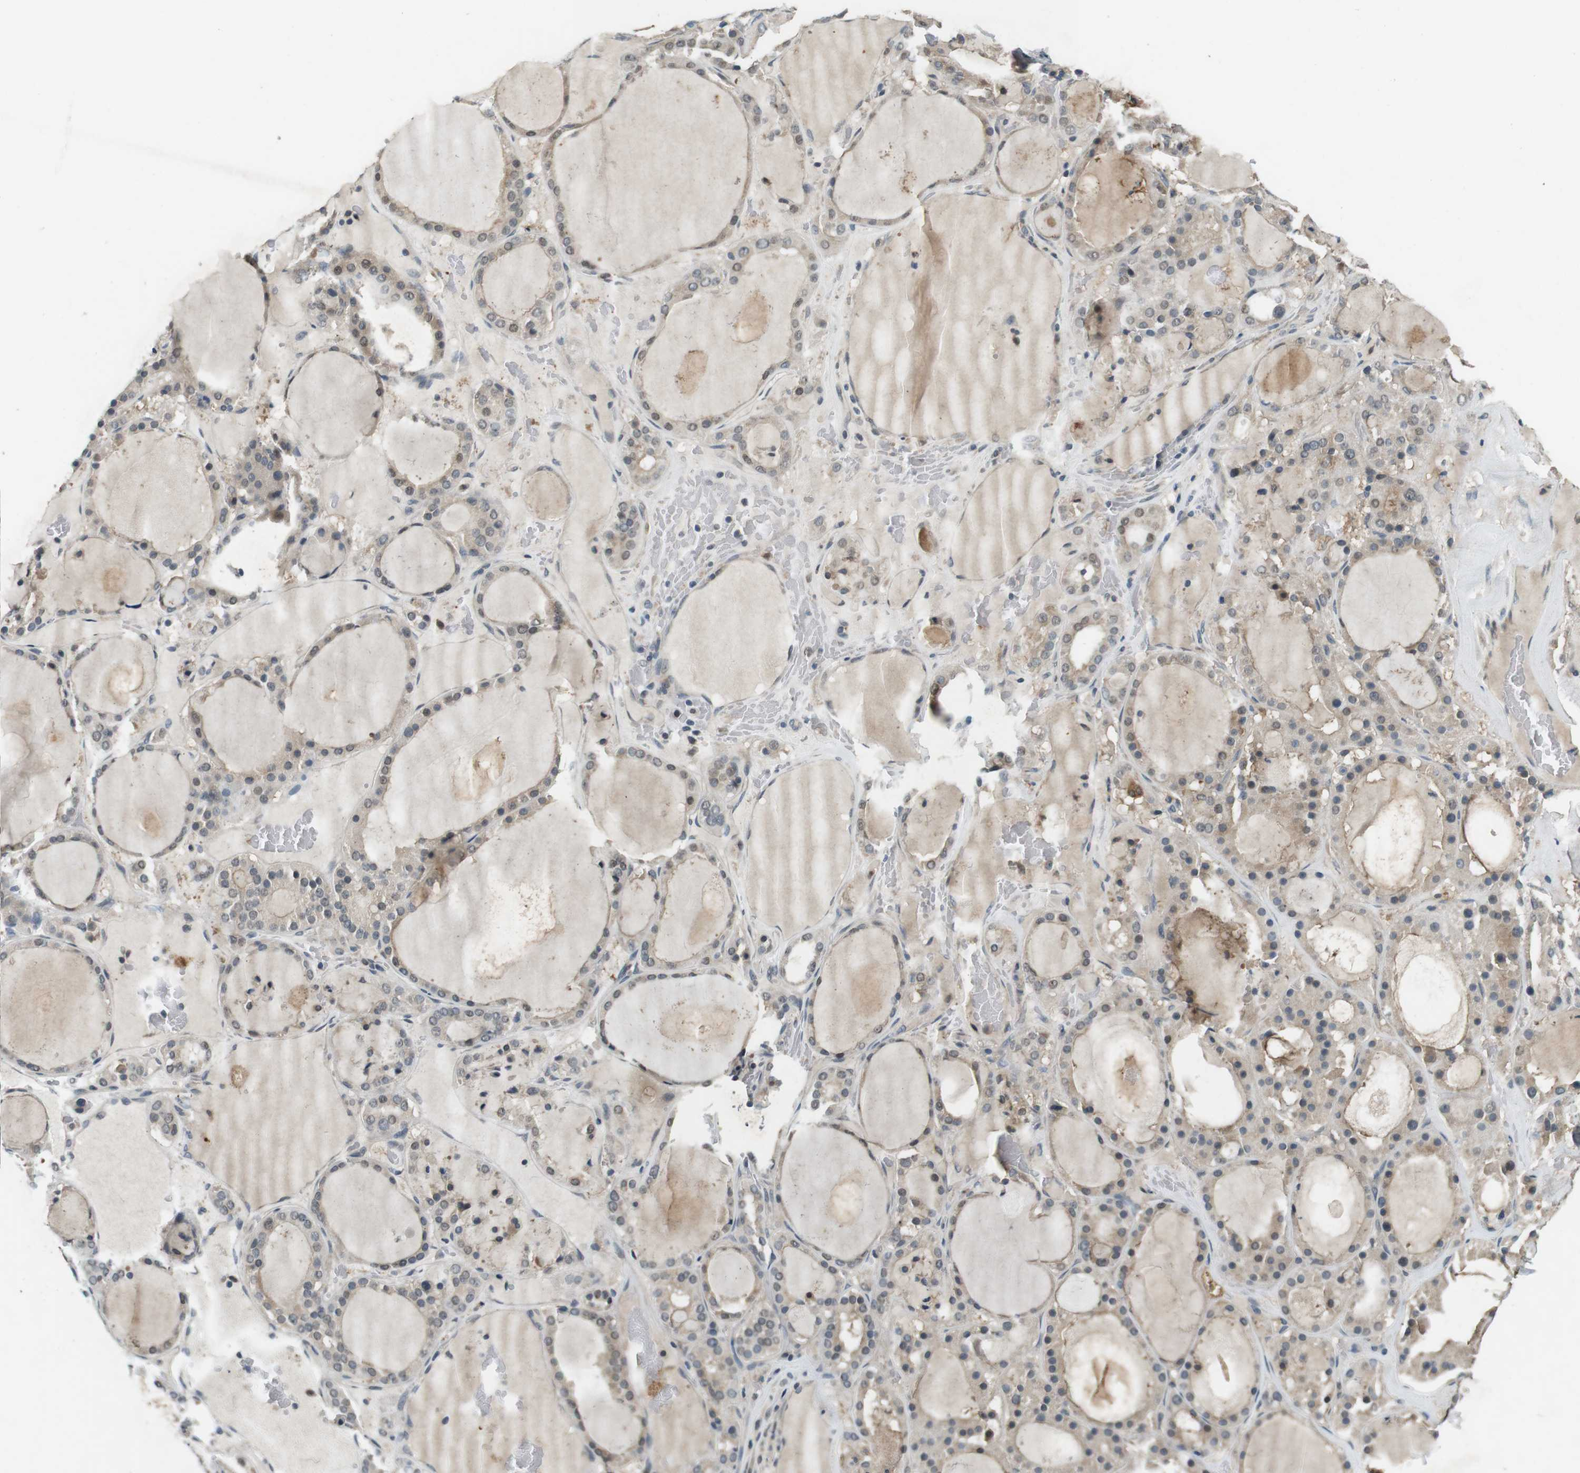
{"staining": {"intensity": "moderate", "quantity": "25%-75%", "location": "cytoplasmic/membranous,nuclear"}, "tissue": "thyroid gland", "cell_type": "Glandular cells", "image_type": "normal", "snomed": [{"axis": "morphology", "description": "Normal tissue, NOS"}, {"axis": "morphology", "description": "Carcinoma, NOS"}, {"axis": "topography", "description": "Thyroid gland"}], "caption": "A histopathology image showing moderate cytoplasmic/membranous,nuclear staining in about 25%-75% of glandular cells in unremarkable thyroid gland, as visualized by brown immunohistochemical staining.", "gene": "CDK14", "patient": {"sex": "female", "age": 86}}